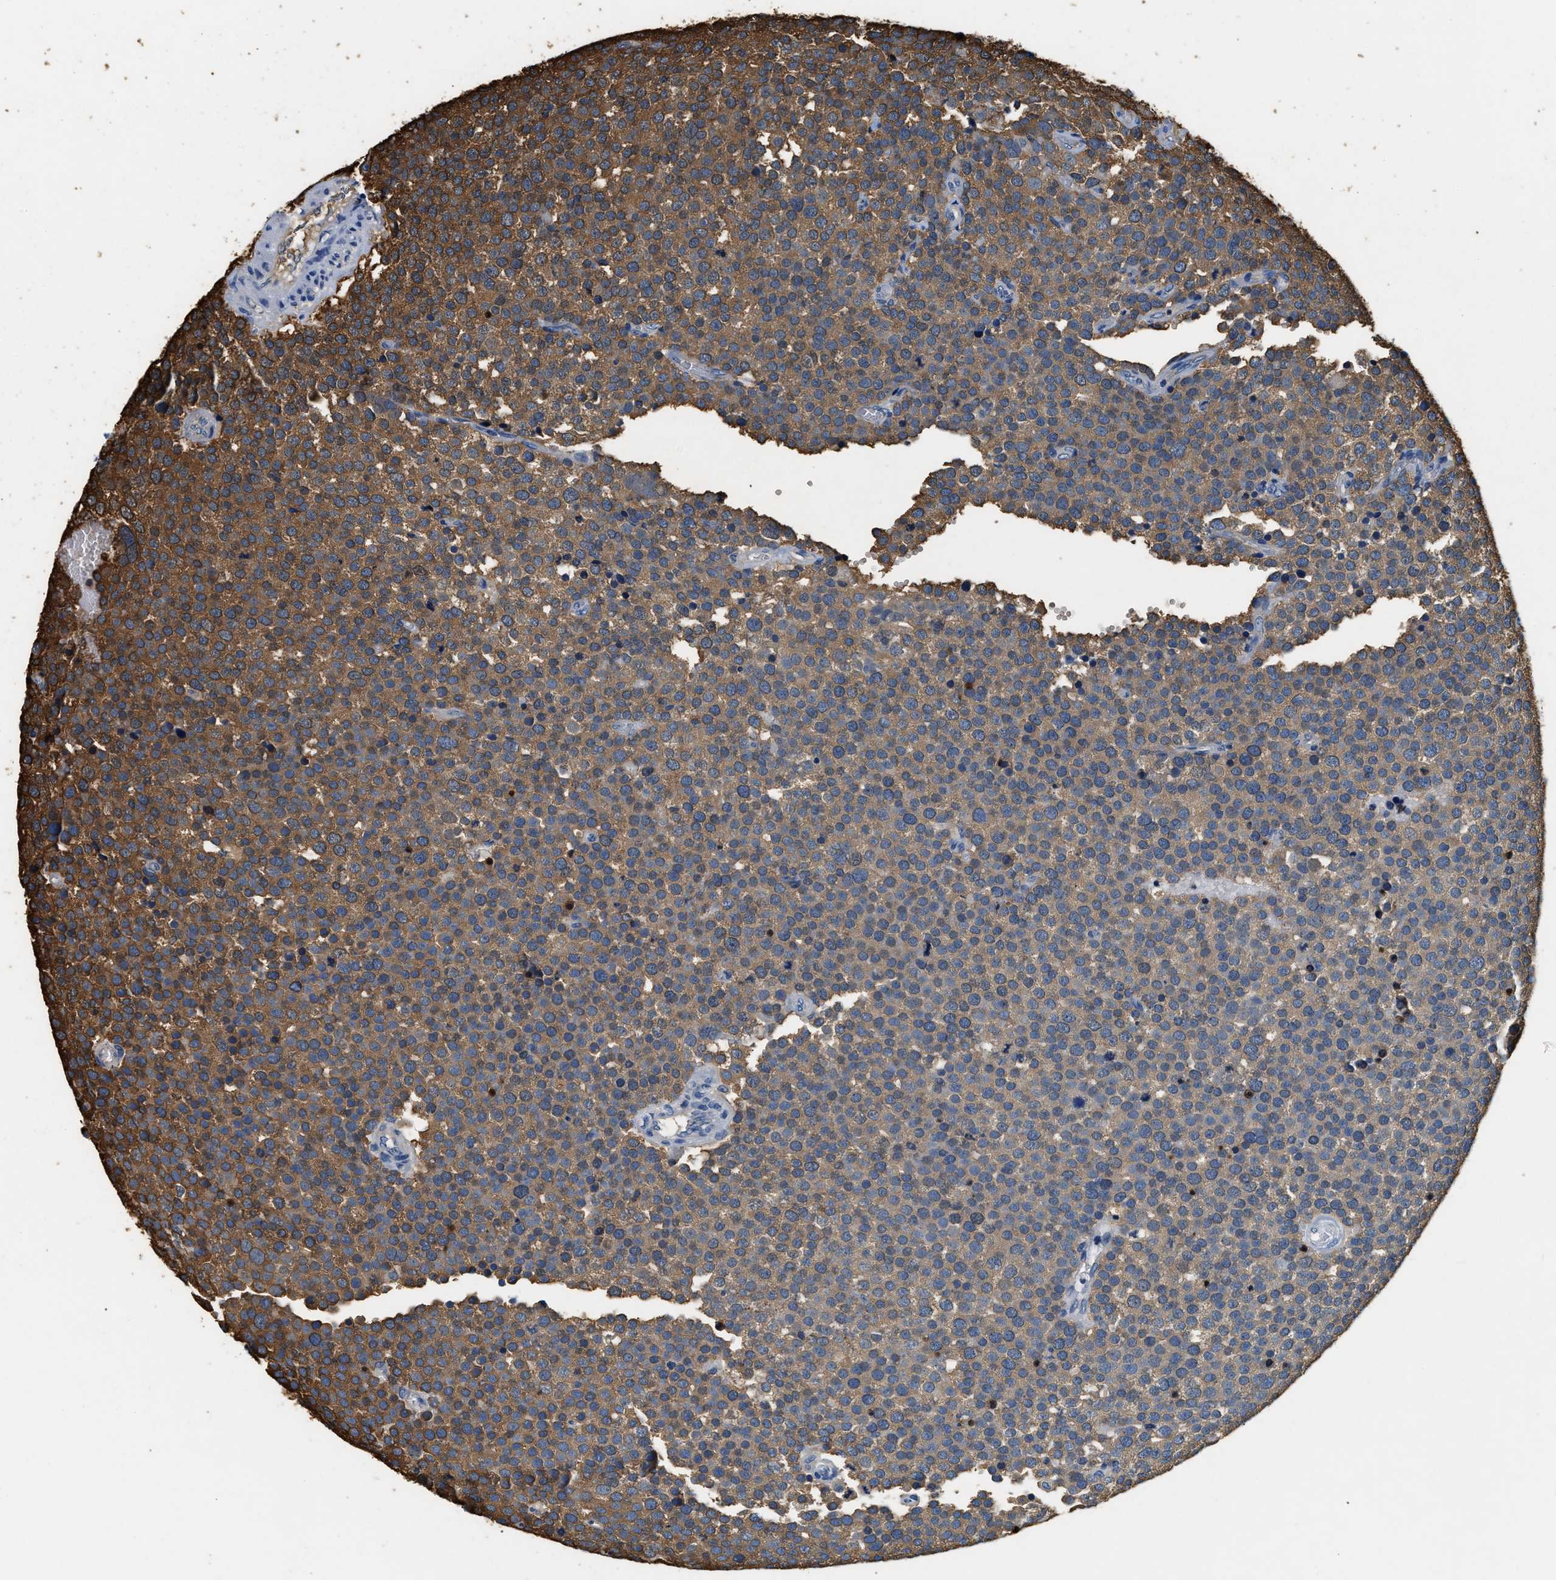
{"staining": {"intensity": "moderate", "quantity": ">75%", "location": "cytoplasmic/membranous"}, "tissue": "testis cancer", "cell_type": "Tumor cells", "image_type": "cancer", "snomed": [{"axis": "morphology", "description": "Normal tissue, NOS"}, {"axis": "morphology", "description": "Seminoma, NOS"}, {"axis": "topography", "description": "Testis"}], "caption": "IHC (DAB) staining of seminoma (testis) displays moderate cytoplasmic/membranous protein expression in approximately >75% of tumor cells. The staining is performed using DAB brown chromogen to label protein expression. The nuclei are counter-stained blue using hematoxylin.", "gene": "PPP2R1B", "patient": {"sex": "male", "age": 71}}